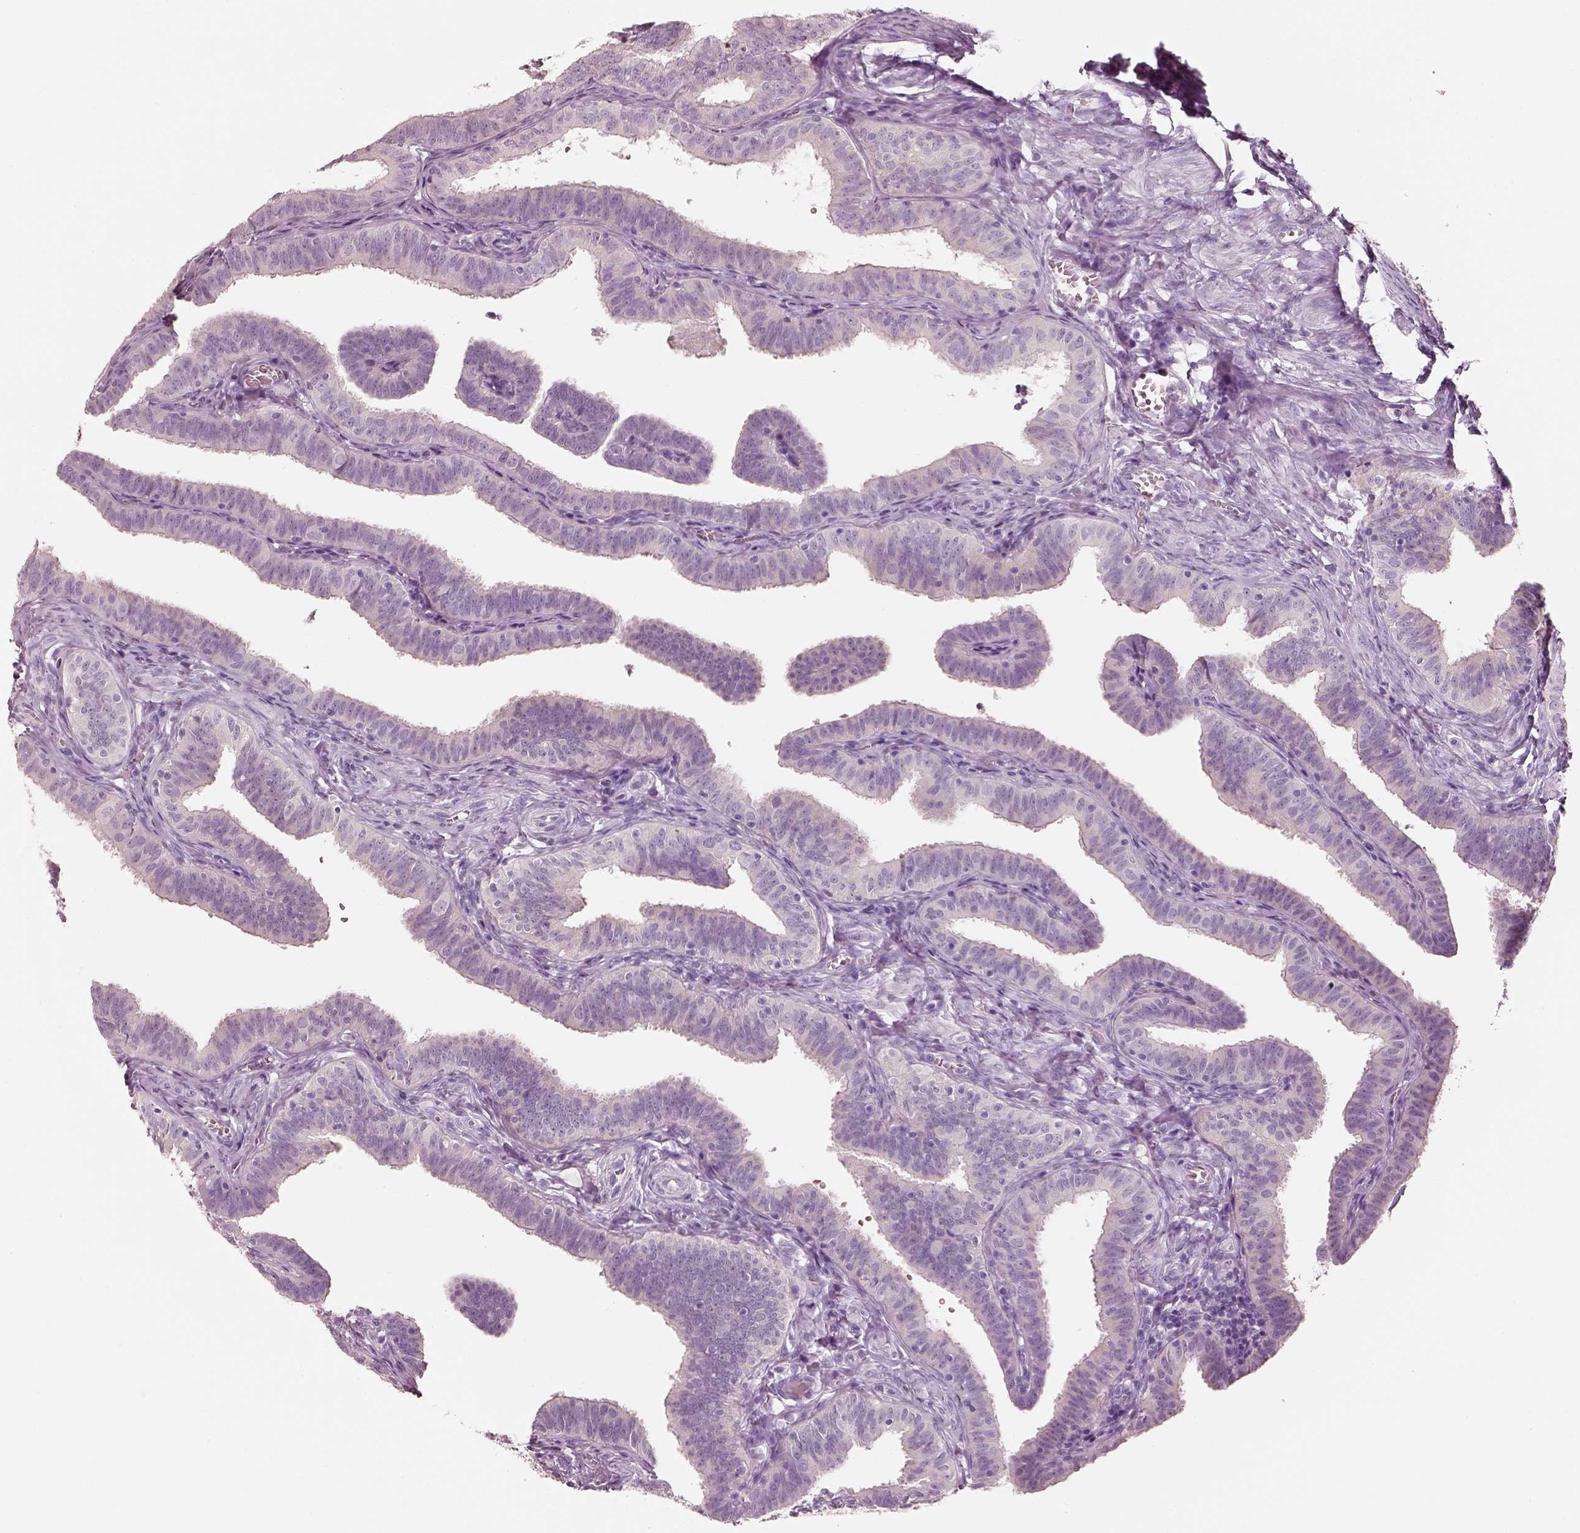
{"staining": {"intensity": "negative", "quantity": "none", "location": "none"}, "tissue": "fallopian tube", "cell_type": "Glandular cells", "image_type": "normal", "snomed": [{"axis": "morphology", "description": "Normal tissue, NOS"}, {"axis": "topography", "description": "Fallopian tube"}], "caption": "High magnification brightfield microscopy of normal fallopian tube stained with DAB (3,3'-diaminobenzidine) (brown) and counterstained with hematoxylin (blue): glandular cells show no significant expression.", "gene": "ELSPBP1", "patient": {"sex": "female", "age": 25}}